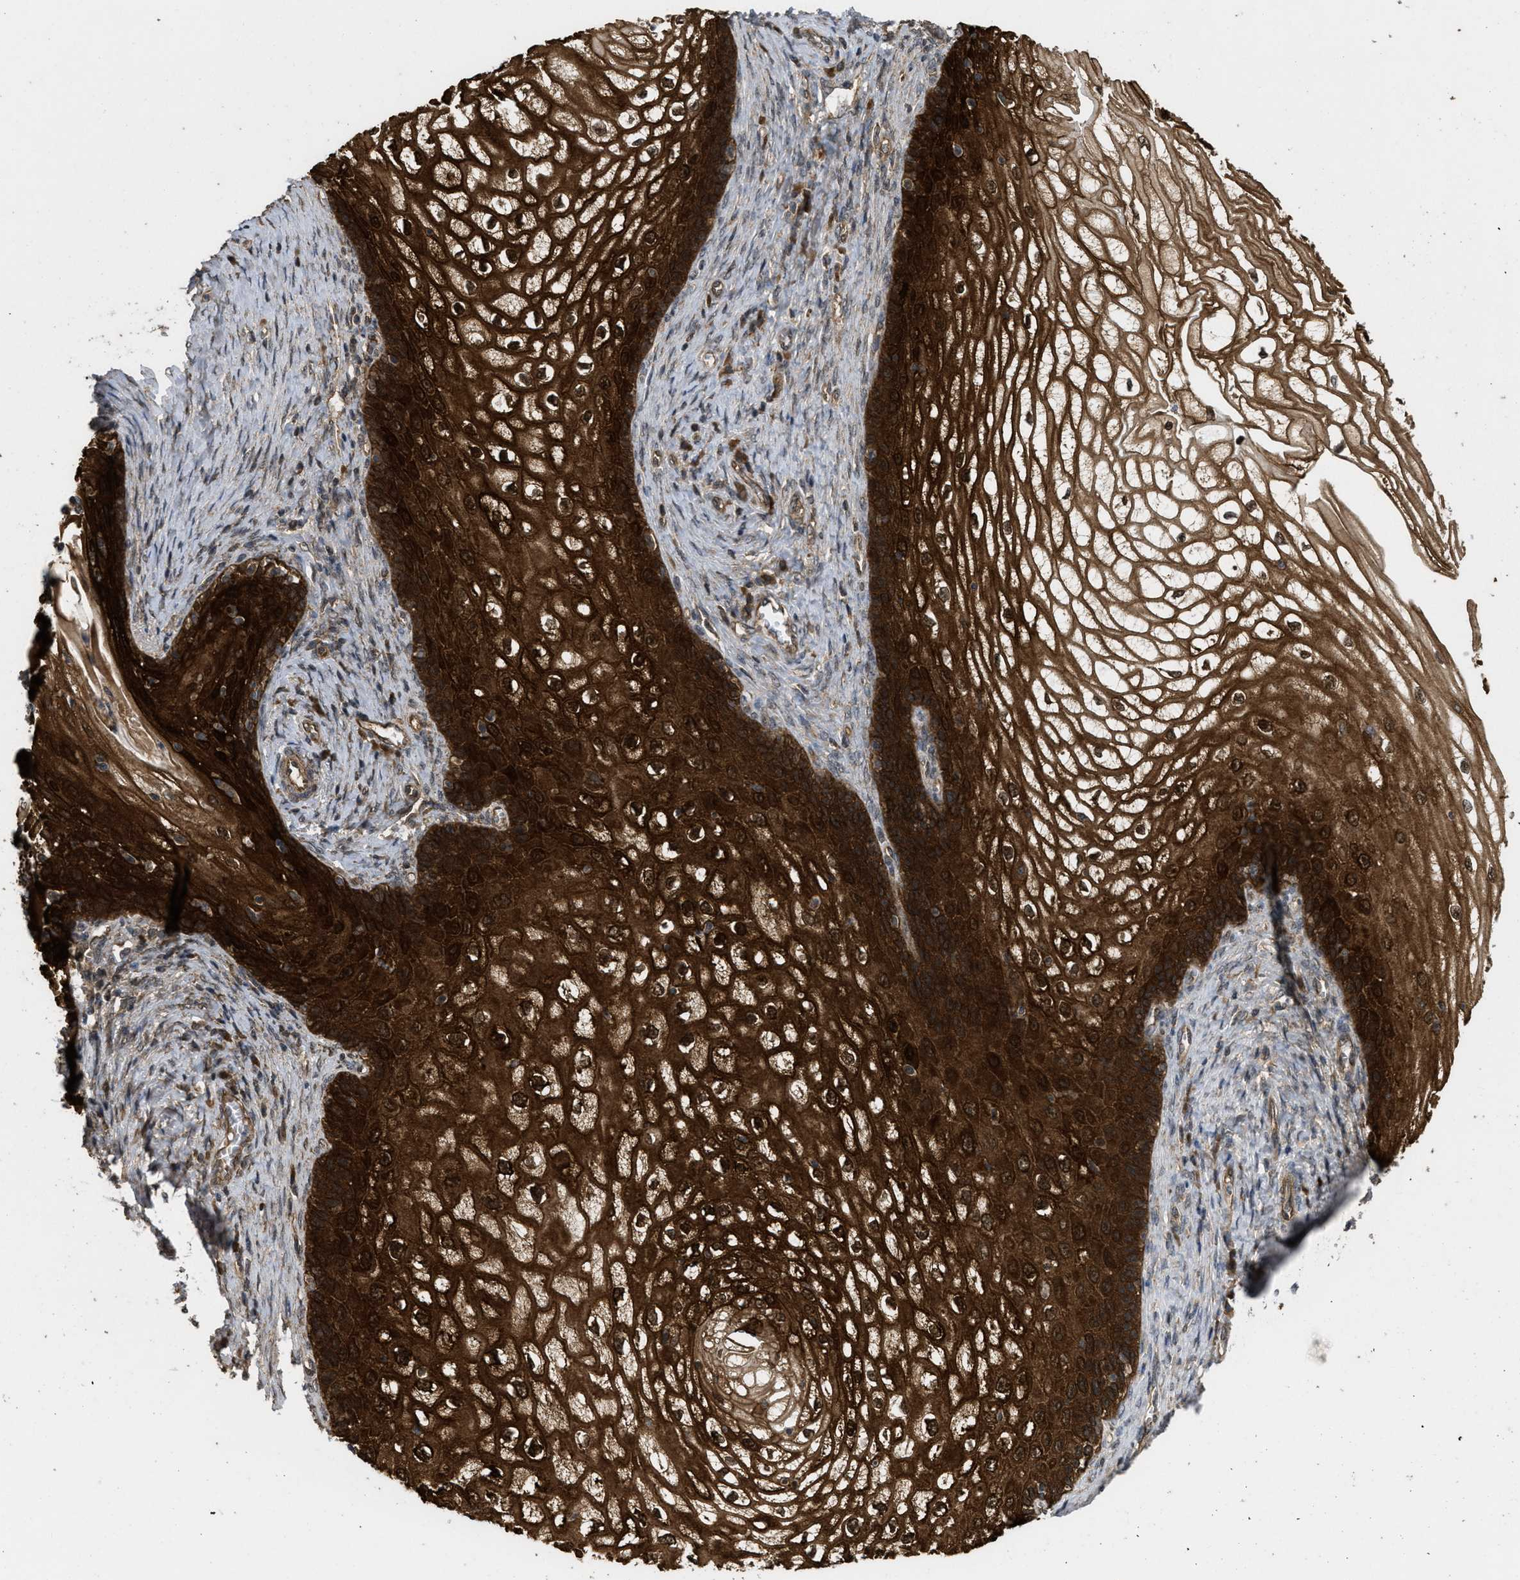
{"staining": {"intensity": "strong", "quantity": ">75%", "location": "cytoplasmic/membranous,nuclear"}, "tissue": "cervical cancer", "cell_type": "Tumor cells", "image_type": "cancer", "snomed": [{"axis": "morphology", "description": "Adenocarcinoma, NOS"}, {"axis": "topography", "description": "Cervix"}], "caption": "Cervical adenocarcinoma stained for a protein reveals strong cytoplasmic/membranous and nuclear positivity in tumor cells. (brown staining indicates protein expression, while blue staining denotes nuclei).", "gene": "FZD6", "patient": {"sex": "female", "age": 44}}